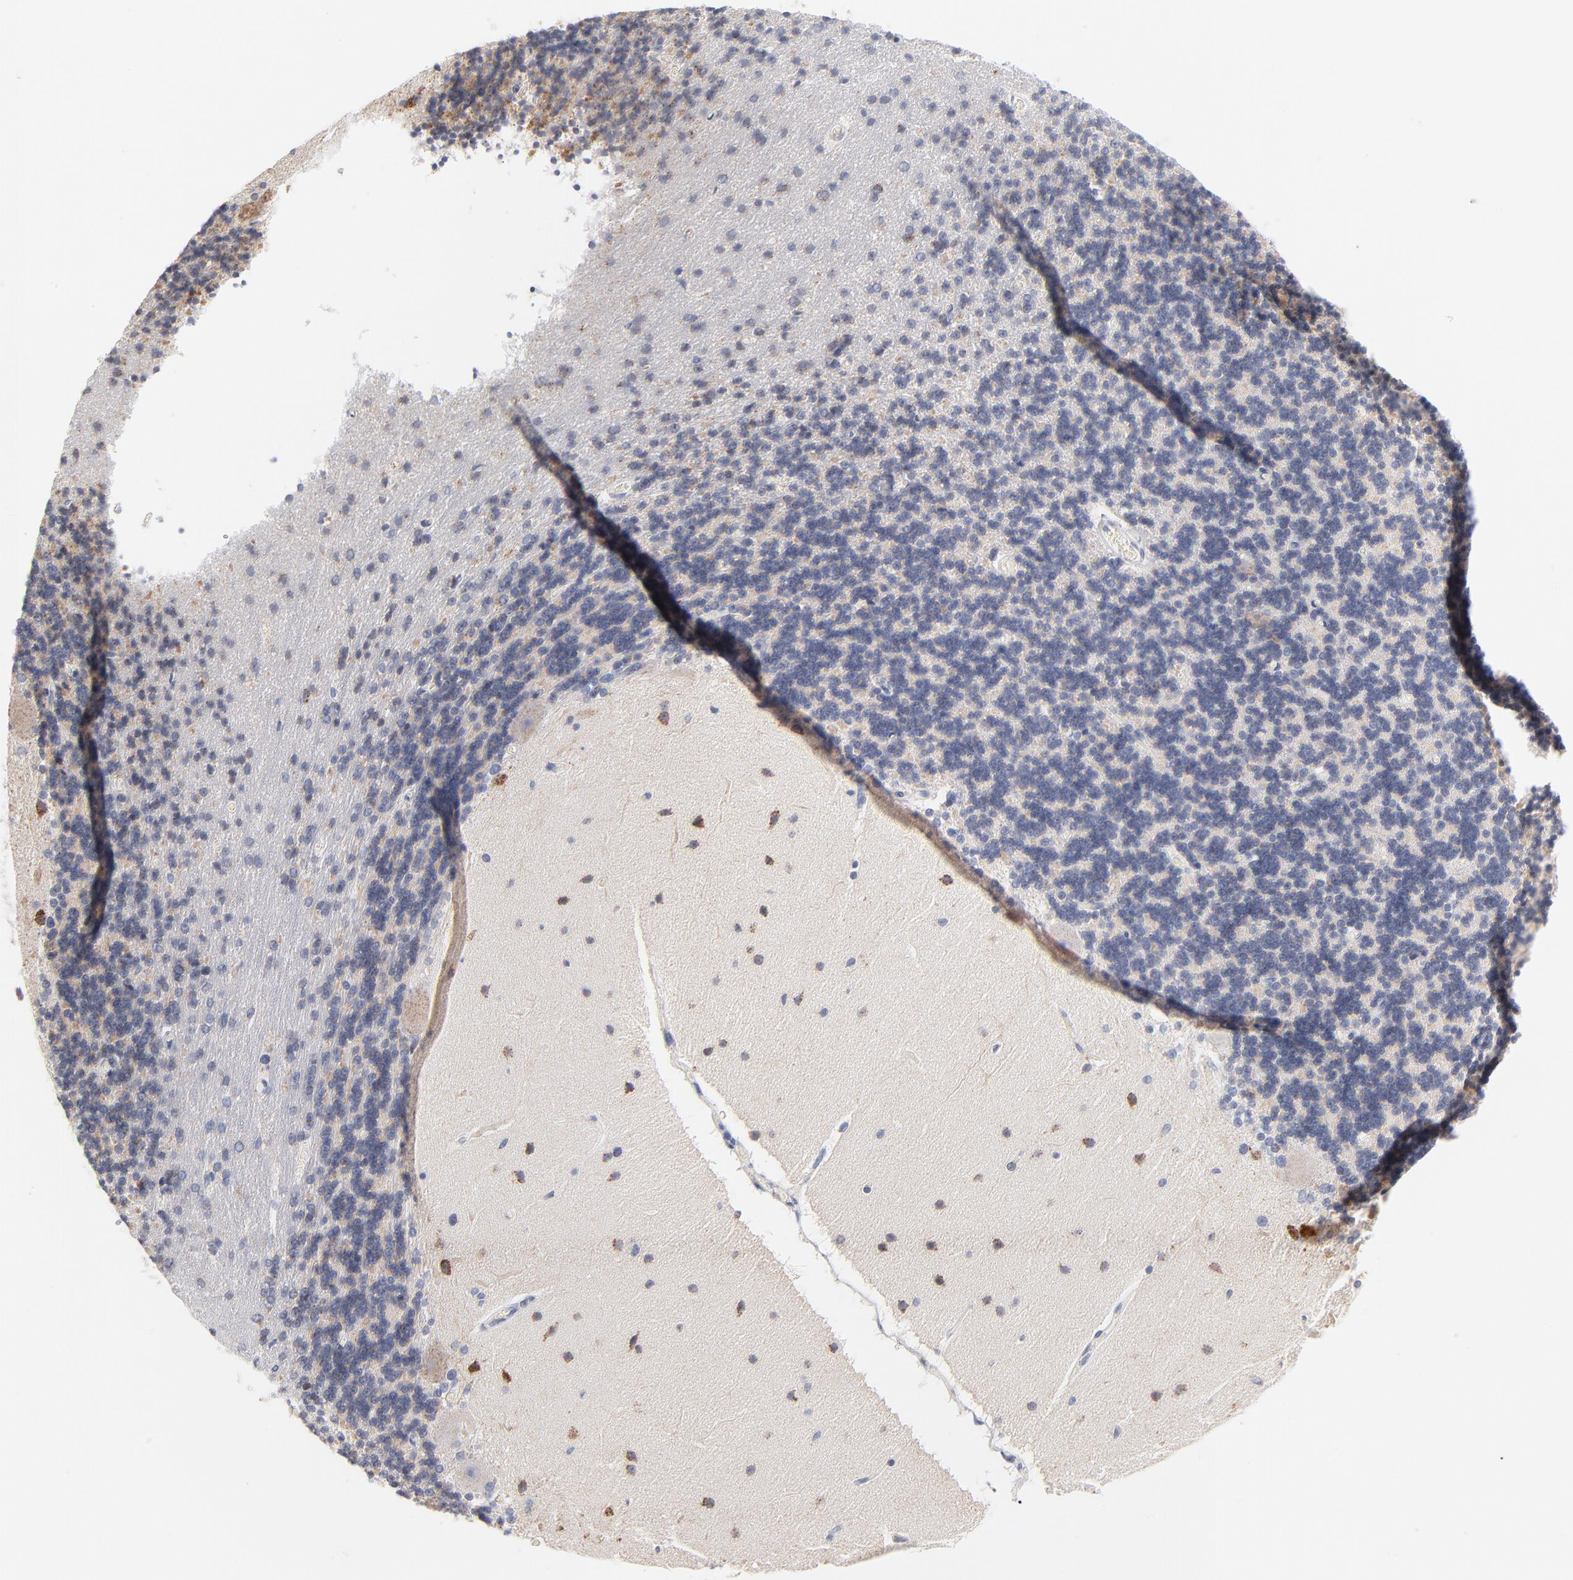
{"staining": {"intensity": "negative", "quantity": "none", "location": "none"}, "tissue": "cerebellum", "cell_type": "Cells in granular layer", "image_type": "normal", "snomed": [{"axis": "morphology", "description": "Normal tissue, NOS"}, {"axis": "topography", "description": "Cerebellum"}], "caption": "Human cerebellum stained for a protein using IHC reveals no expression in cells in granular layer.", "gene": "MRPL58", "patient": {"sex": "female", "age": 54}}